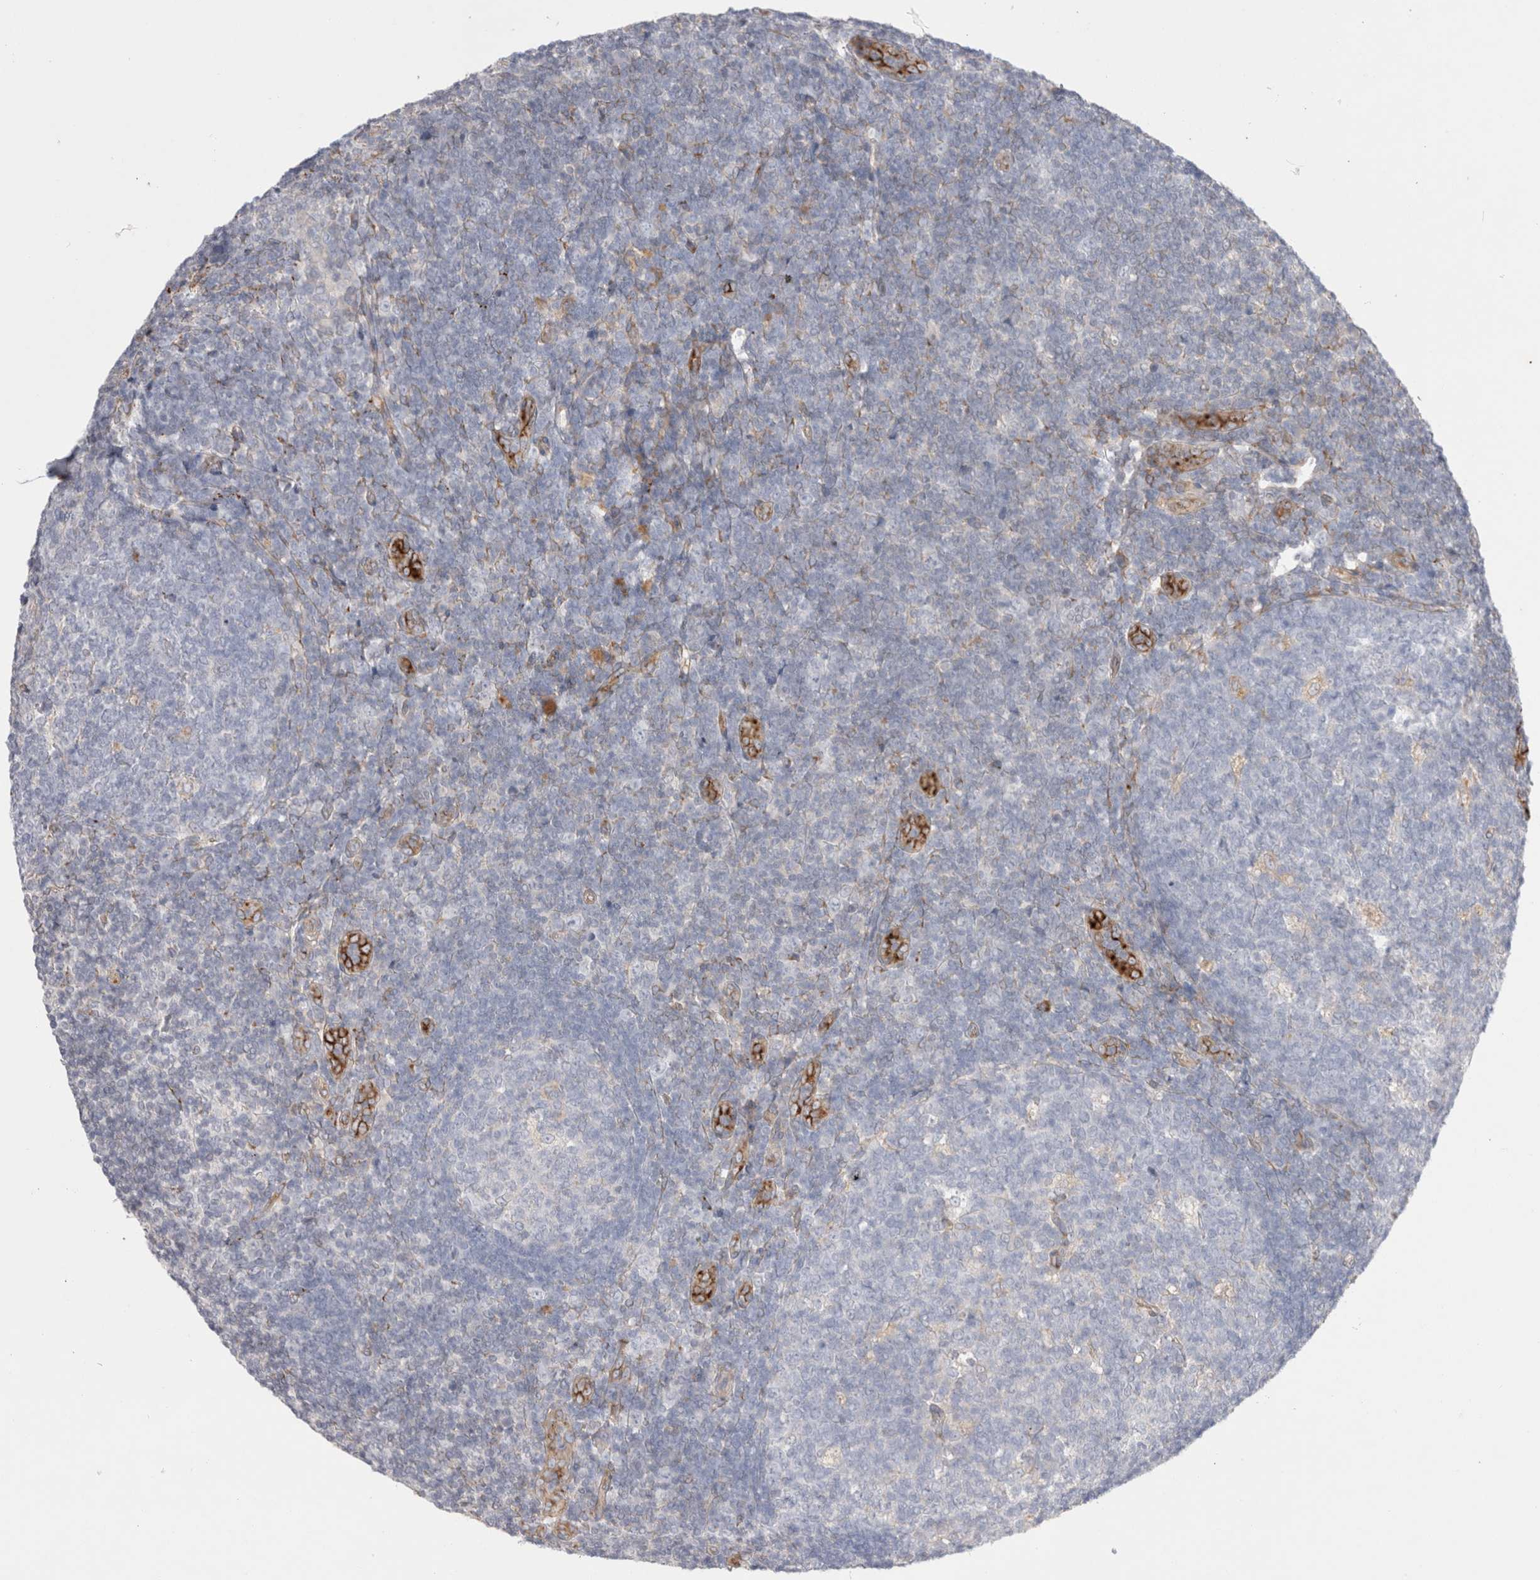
{"staining": {"intensity": "negative", "quantity": "none", "location": "none"}, "tissue": "tonsil", "cell_type": "Germinal center cells", "image_type": "normal", "snomed": [{"axis": "morphology", "description": "Normal tissue, NOS"}, {"axis": "topography", "description": "Tonsil"}], "caption": "Protein analysis of unremarkable tonsil shows no significant positivity in germinal center cells.", "gene": "CNPY4", "patient": {"sex": "male", "age": 37}}